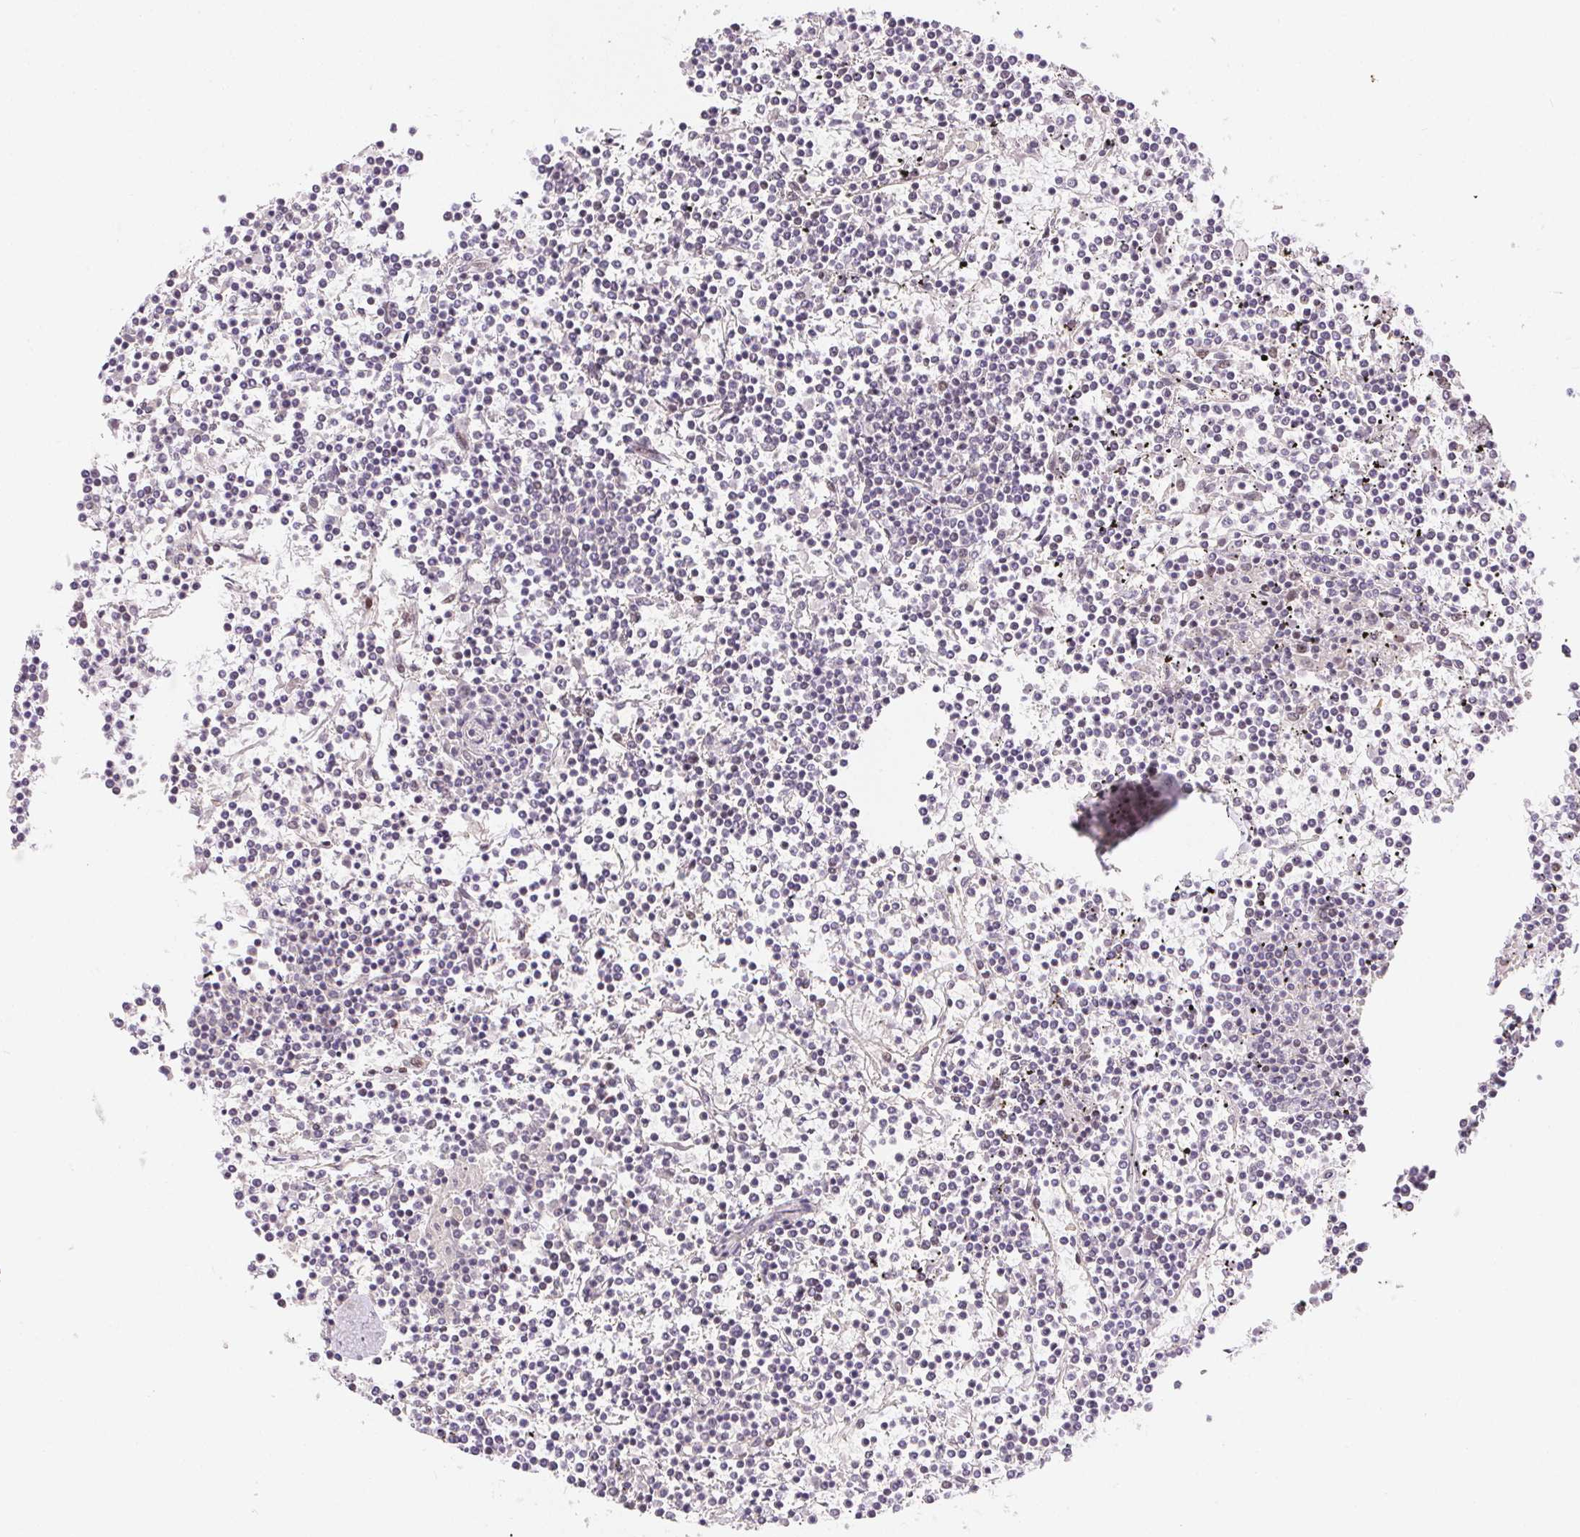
{"staining": {"intensity": "negative", "quantity": "none", "location": "none"}, "tissue": "lymphoma", "cell_type": "Tumor cells", "image_type": "cancer", "snomed": [{"axis": "morphology", "description": "Malignant lymphoma, non-Hodgkin's type, Low grade"}, {"axis": "topography", "description": "Spleen"}], "caption": "Malignant lymphoma, non-Hodgkin's type (low-grade) was stained to show a protein in brown. There is no significant positivity in tumor cells.", "gene": "KDM4D", "patient": {"sex": "female", "age": 19}}